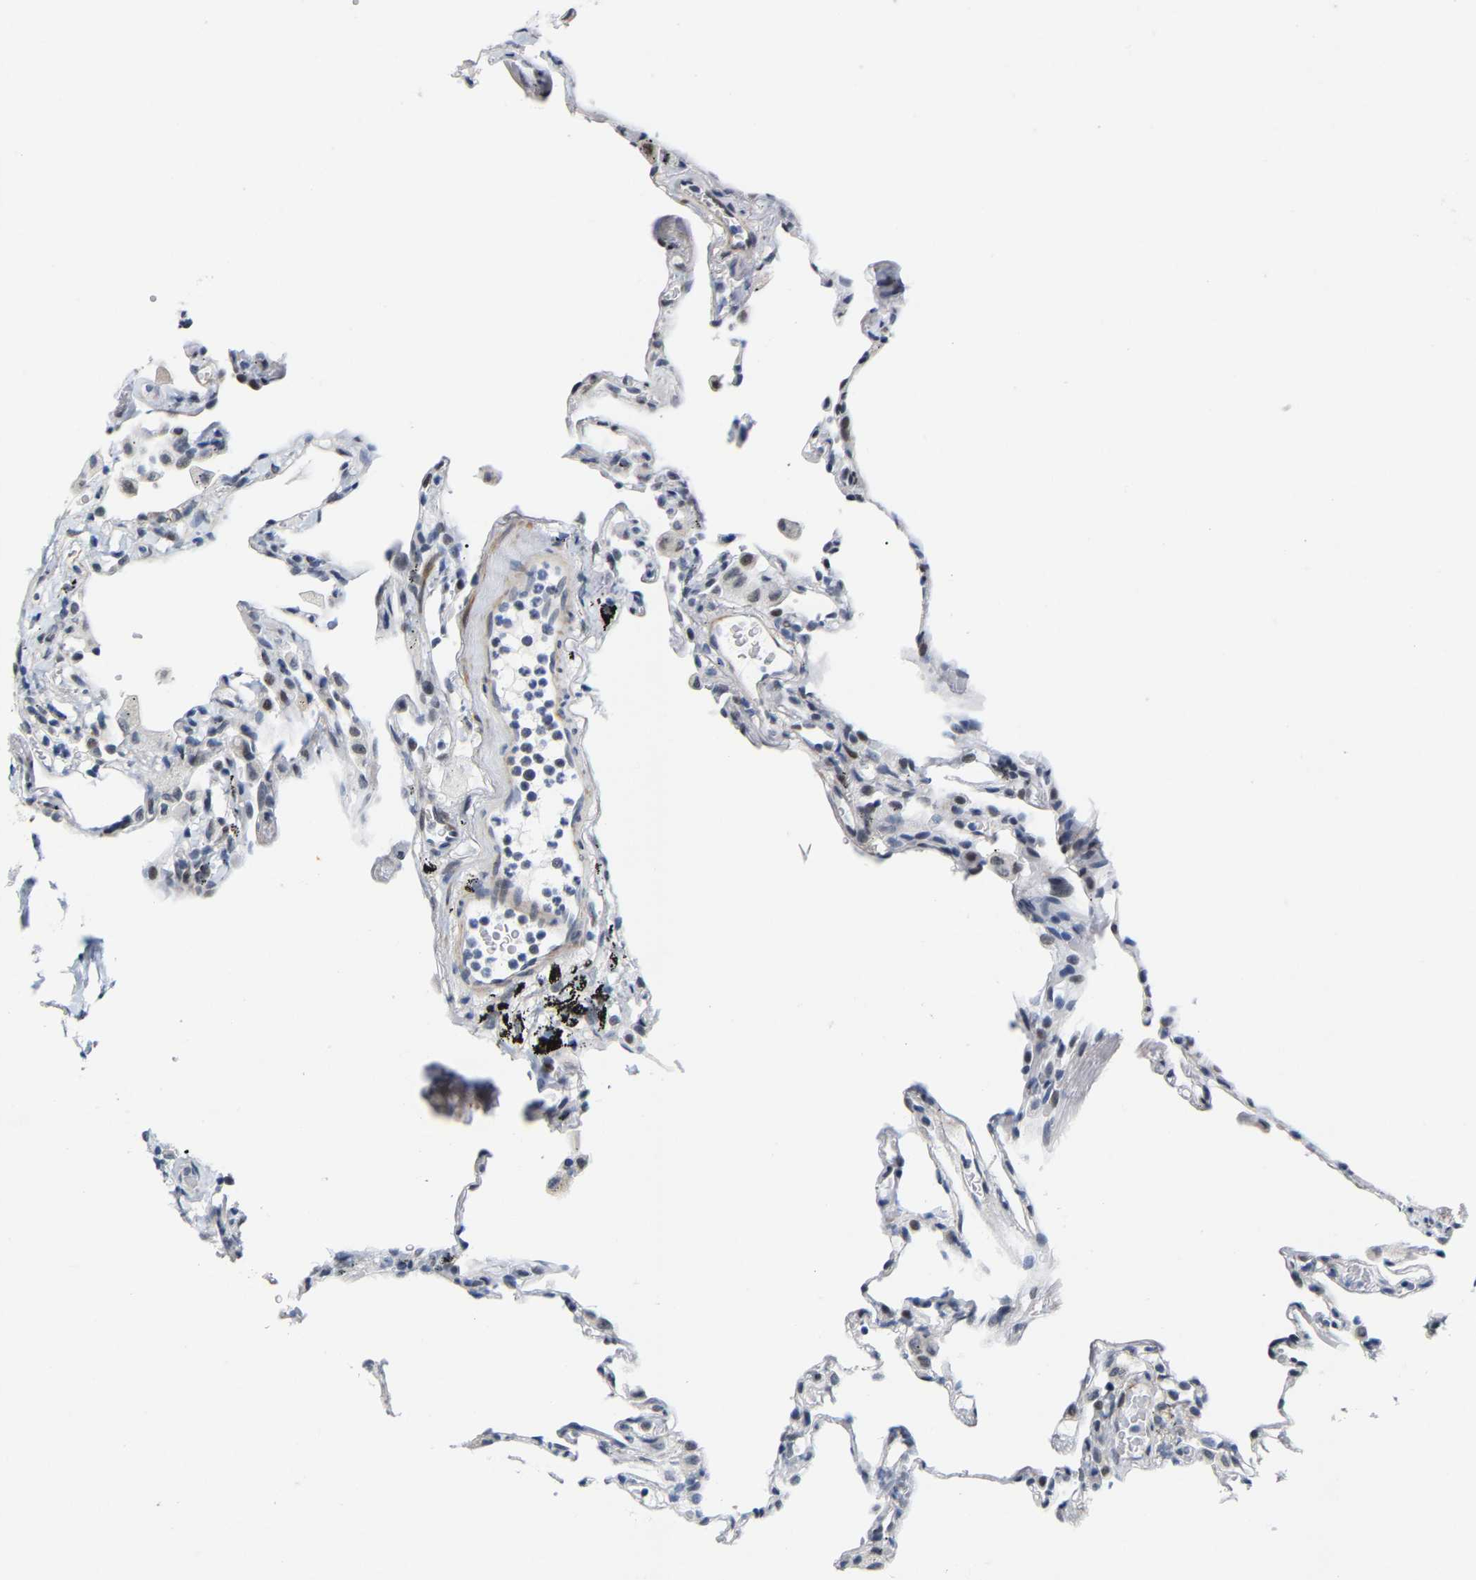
{"staining": {"intensity": "weak", "quantity": "<25%", "location": "nuclear"}, "tissue": "lung", "cell_type": "Alveolar cells", "image_type": "normal", "snomed": [{"axis": "morphology", "description": "Normal tissue, NOS"}, {"axis": "topography", "description": "Lung"}], "caption": "Immunohistochemical staining of normal human lung reveals no significant expression in alveolar cells. The staining was performed using DAB to visualize the protein expression in brown, while the nuclei were stained in blue with hematoxylin (Magnification: 20x).", "gene": "FAM180A", "patient": {"sex": "male", "age": 59}}